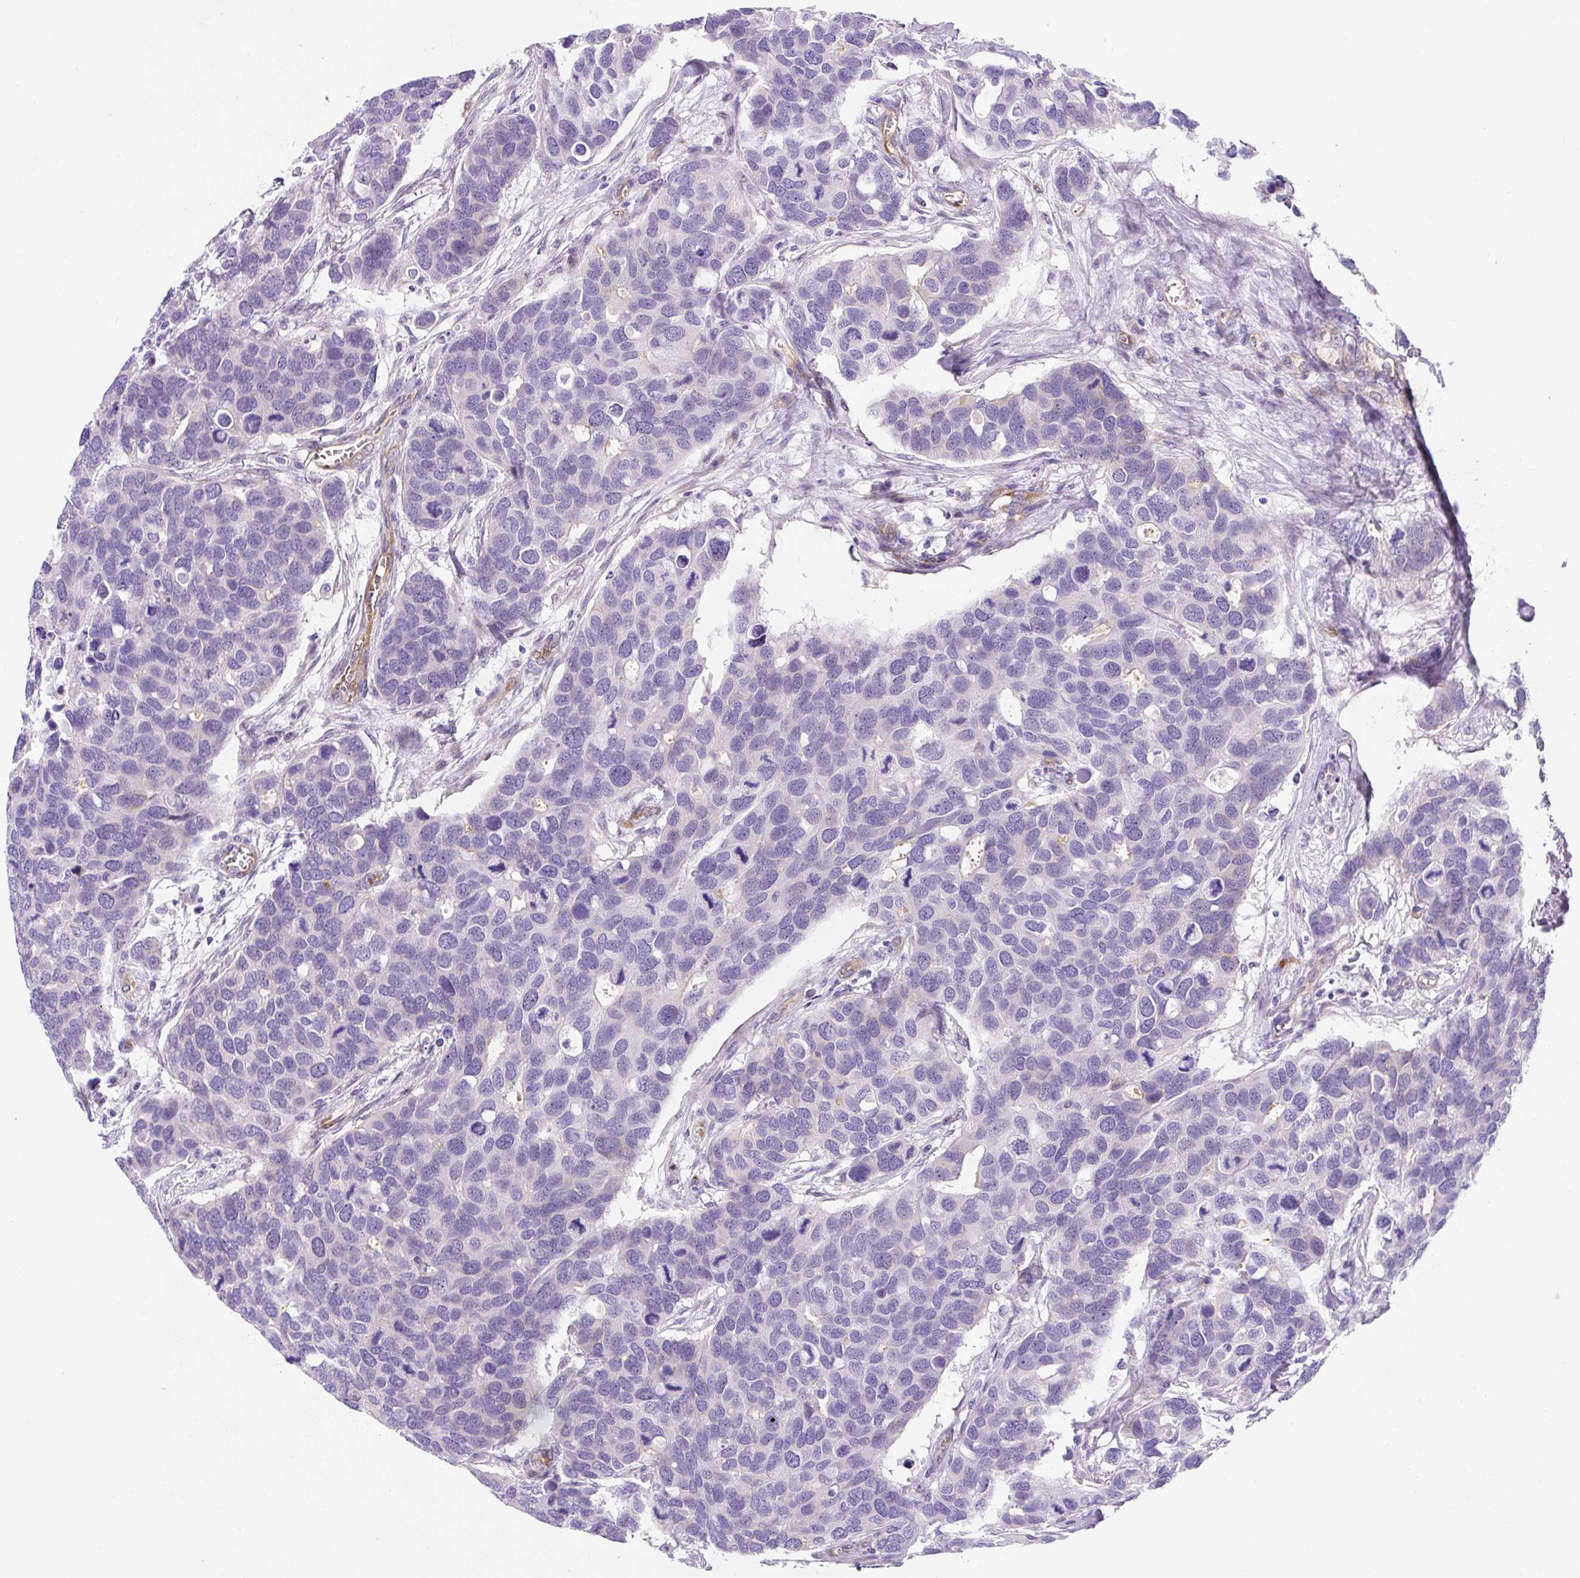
{"staining": {"intensity": "negative", "quantity": "none", "location": "none"}, "tissue": "breast cancer", "cell_type": "Tumor cells", "image_type": "cancer", "snomed": [{"axis": "morphology", "description": "Duct carcinoma"}, {"axis": "topography", "description": "Breast"}], "caption": "High magnification brightfield microscopy of breast intraductal carcinoma stained with DAB (3,3'-diaminobenzidine) (brown) and counterstained with hematoxylin (blue): tumor cells show no significant staining.", "gene": "ASB4", "patient": {"sex": "female", "age": 83}}